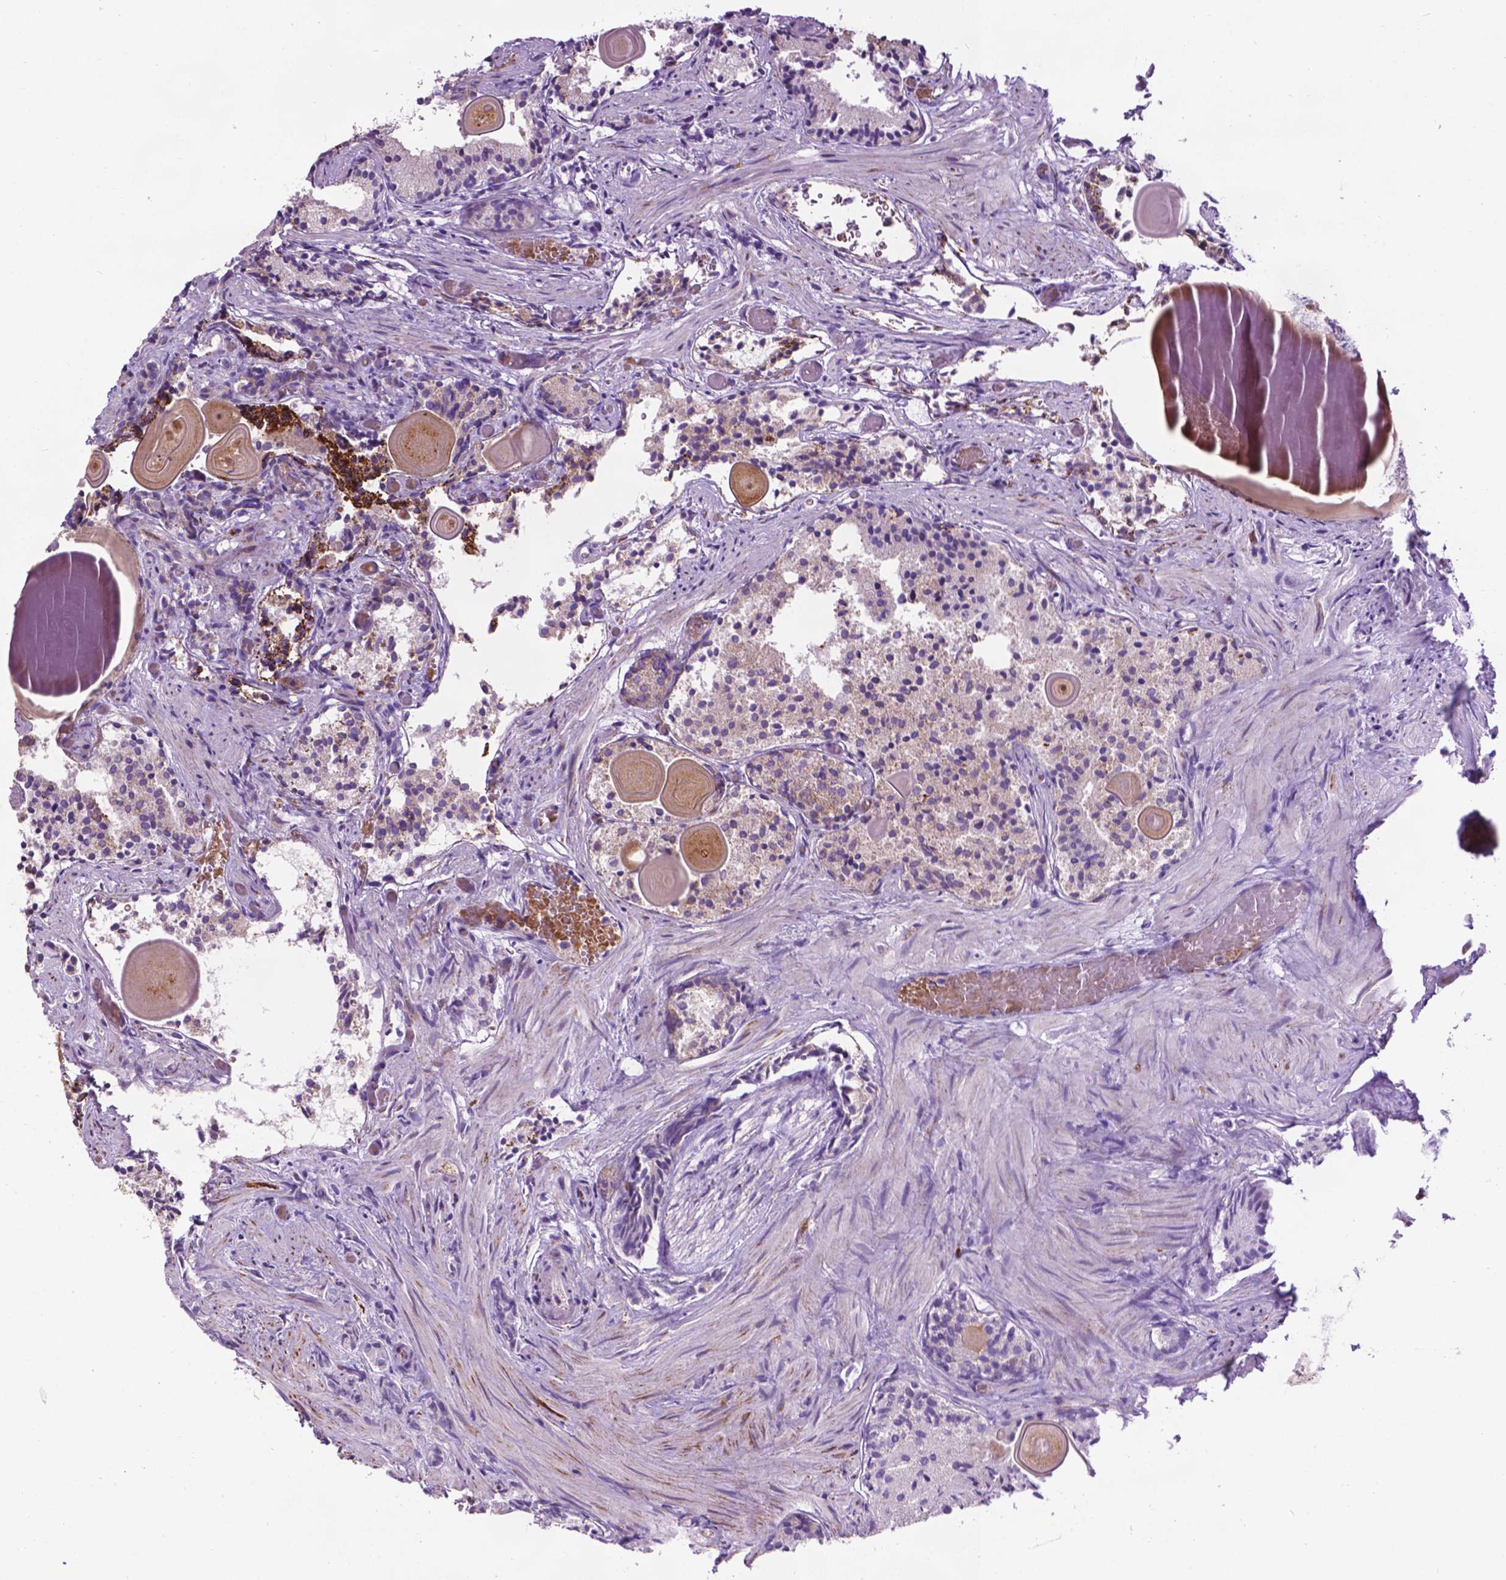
{"staining": {"intensity": "negative", "quantity": "none", "location": "none"}, "tissue": "prostate cancer", "cell_type": "Tumor cells", "image_type": "cancer", "snomed": [{"axis": "morphology", "description": "Adenocarcinoma, High grade"}, {"axis": "topography", "description": "Prostate"}], "caption": "High power microscopy photomicrograph of an immunohistochemistry image of prostate high-grade adenocarcinoma, revealing no significant staining in tumor cells.", "gene": "TMEM132E", "patient": {"sex": "male", "age": 90}}